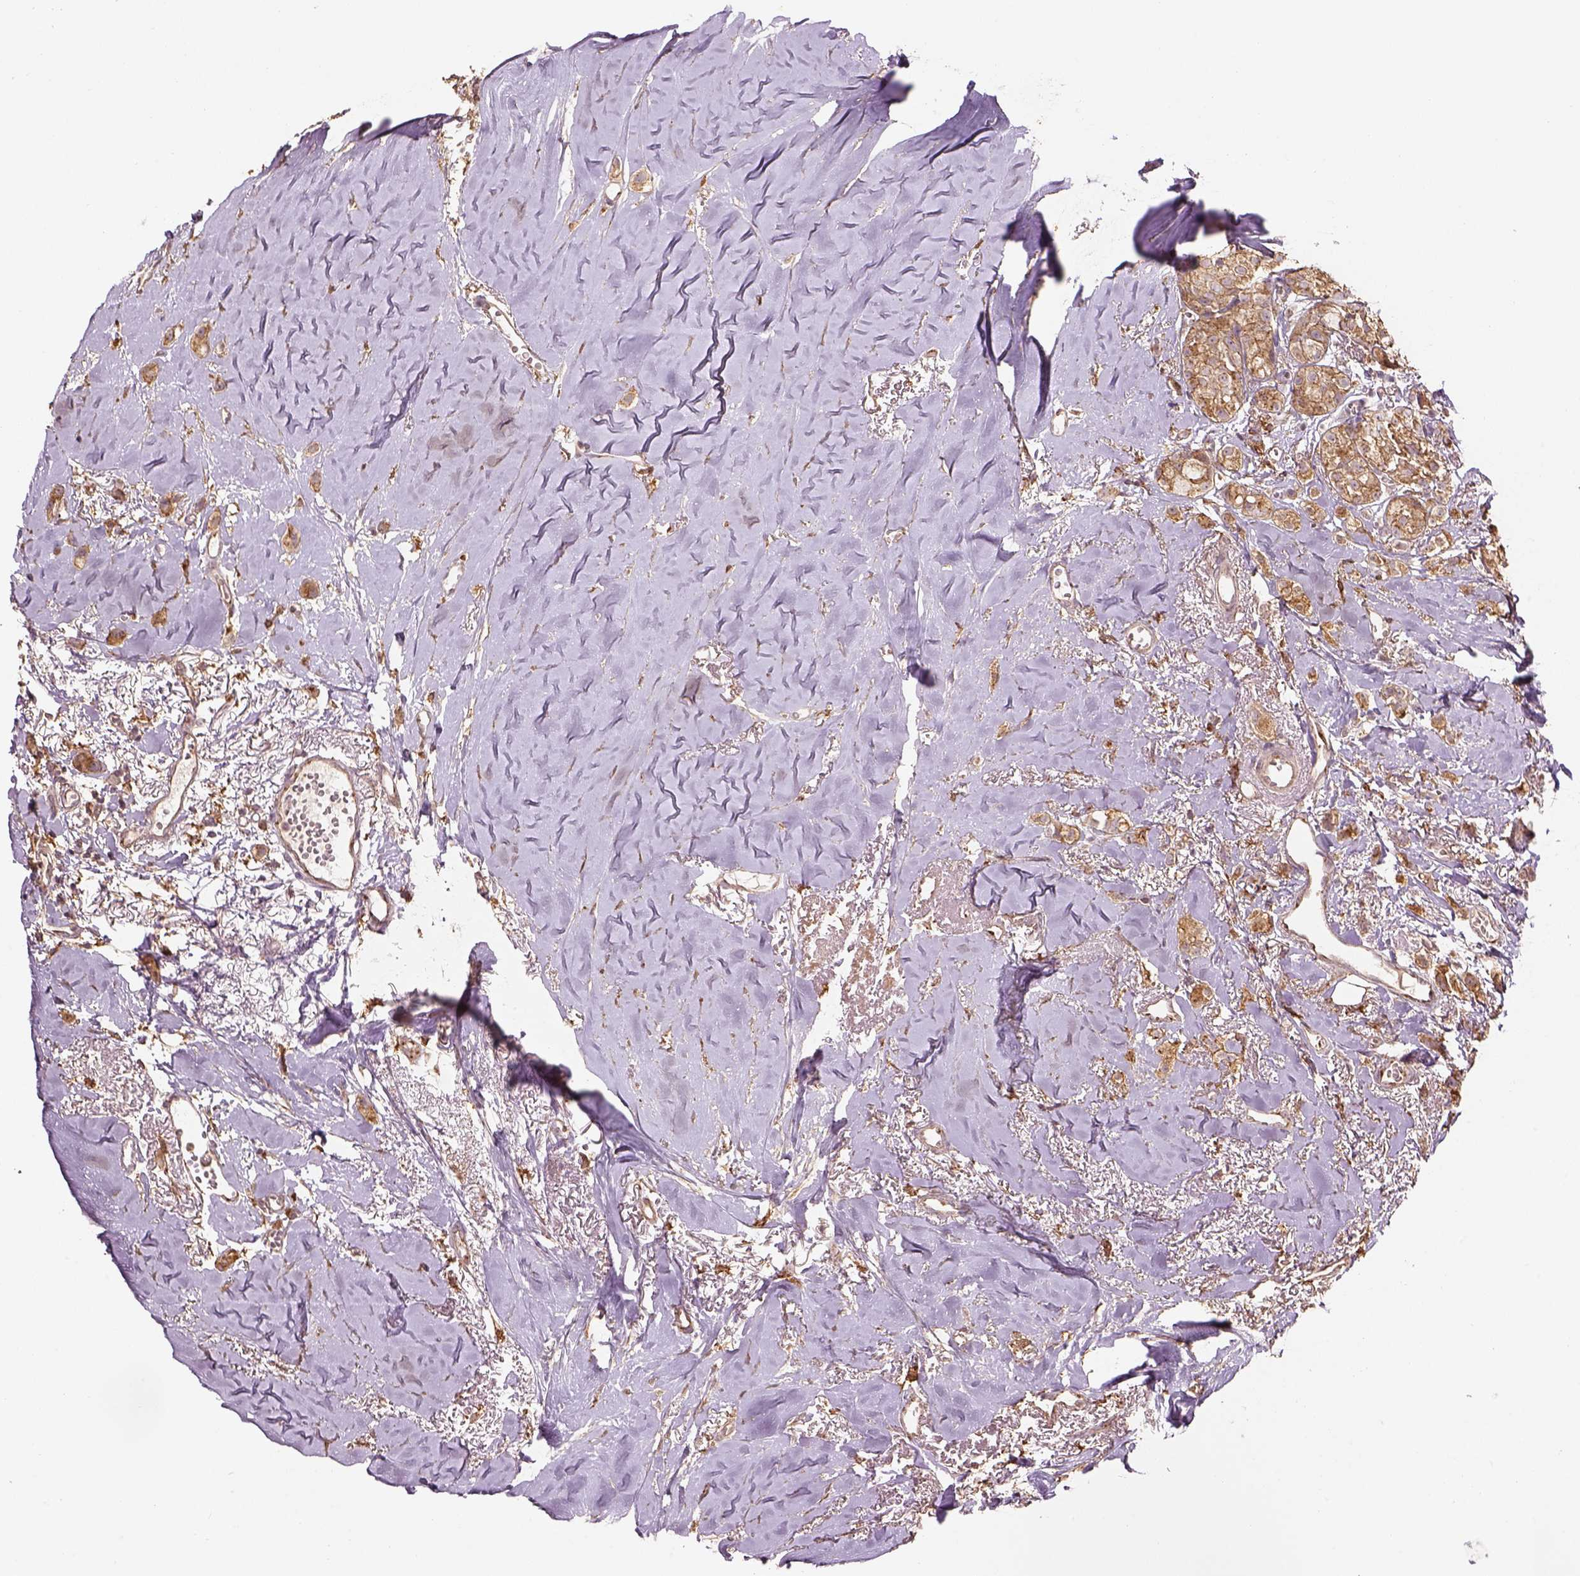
{"staining": {"intensity": "moderate", "quantity": ">75%", "location": "cytoplasmic/membranous"}, "tissue": "breast cancer", "cell_type": "Tumor cells", "image_type": "cancer", "snomed": [{"axis": "morphology", "description": "Duct carcinoma"}, {"axis": "topography", "description": "Breast"}], "caption": "This image demonstrates invasive ductal carcinoma (breast) stained with immunohistochemistry to label a protein in brown. The cytoplasmic/membranous of tumor cells show moderate positivity for the protein. Nuclei are counter-stained blue.", "gene": "AP1B1", "patient": {"sex": "female", "age": 85}}